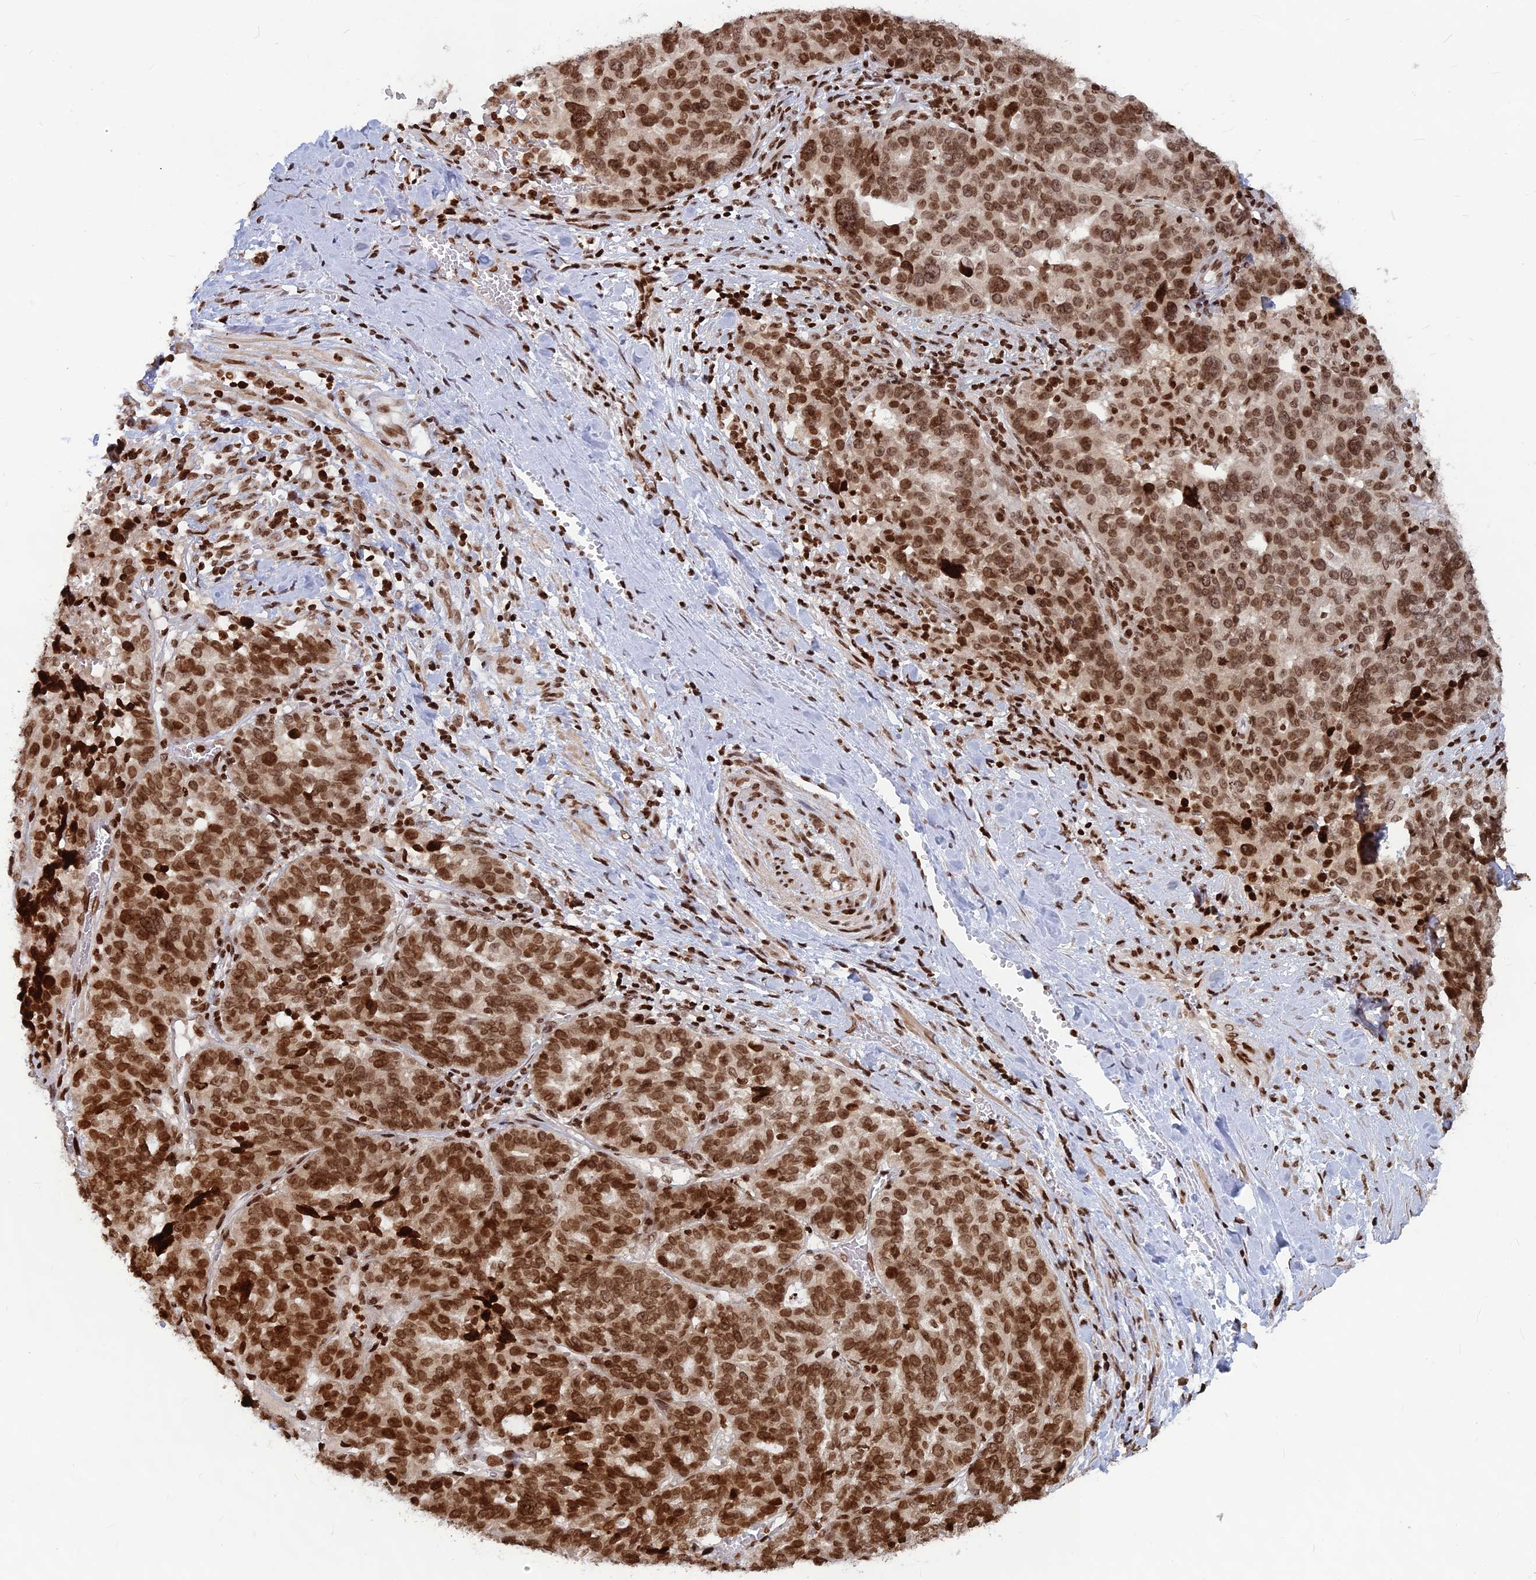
{"staining": {"intensity": "moderate", "quantity": ">75%", "location": "nuclear"}, "tissue": "ovarian cancer", "cell_type": "Tumor cells", "image_type": "cancer", "snomed": [{"axis": "morphology", "description": "Cystadenocarcinoma, serous, NOS"}, {"axis": "topography", "description": "Ovary"}], "caption": "The immunohistochemical stain labels moderate nuclear expression in tumor cells of serous cystadenocarcinoma (ovarian) tissue. (DAB (3,3'-diaminobenzidine) IHC with brightfield microscopy, high magnification).", "gene": "TET2", "patient": {"sex": "female", "age": 59}}